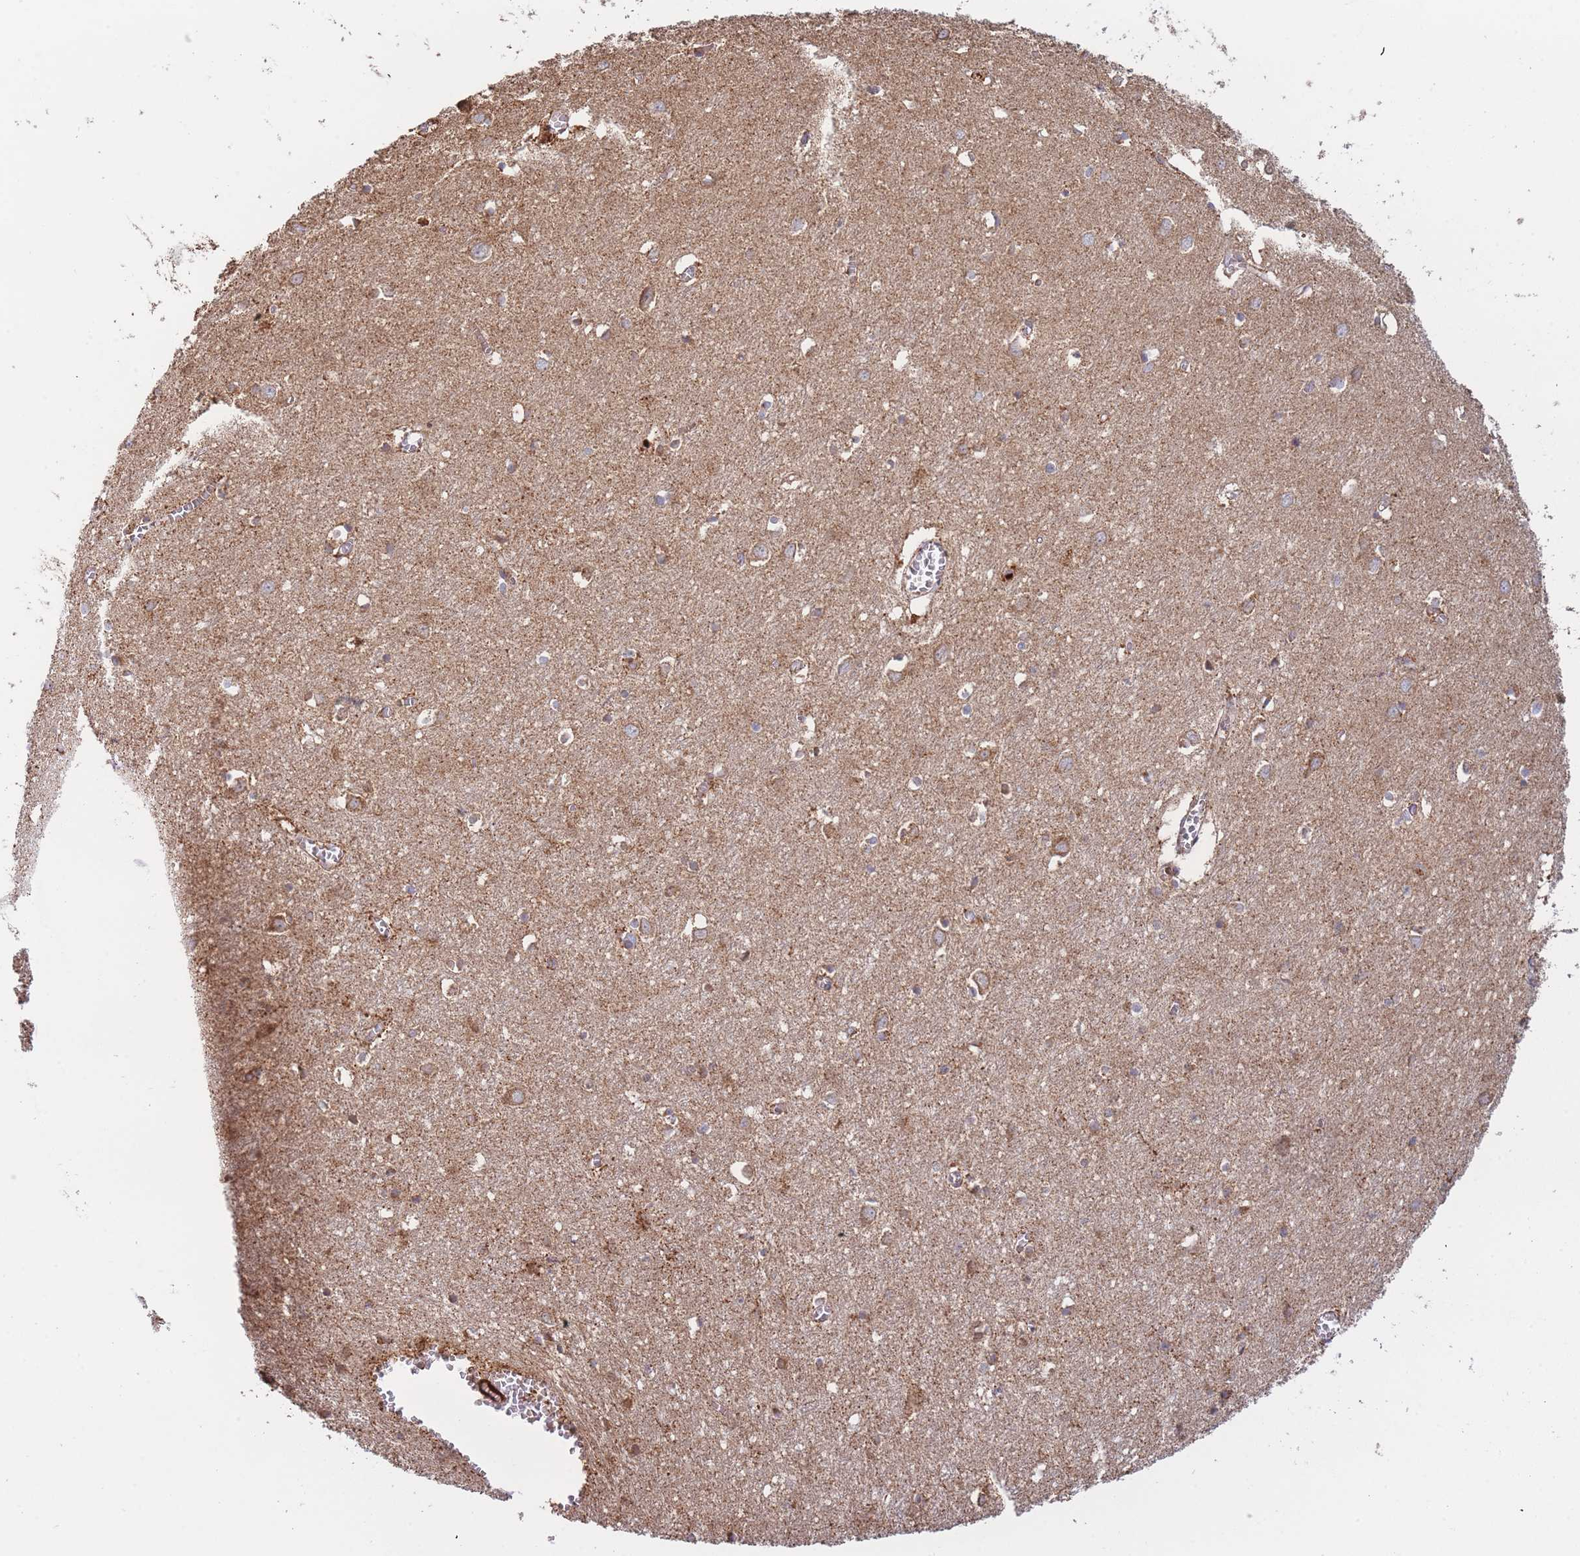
{"staining": {"intensity": "moderate", "quantity": ">75%", "location": "cytoplasmic/membranous"}, "tissue": "cerebral cortex", "cell_type": "Endothelial cells", "image_type": "normal", "snomed": [{"axis": "morphology", "description": "Normal tissue, NOS"}, {"axis": "topography", "description": "Cerebral cortex"}], "caption": "Approximately >75% of endothelial cells in benign cerebral cortex reveal moderate cytoplasmic/membranous protein expression as visualized by brown immunohistochemical staining.", "gene": "MRPL17", "patient": {"sex": "female", "age": 64}}